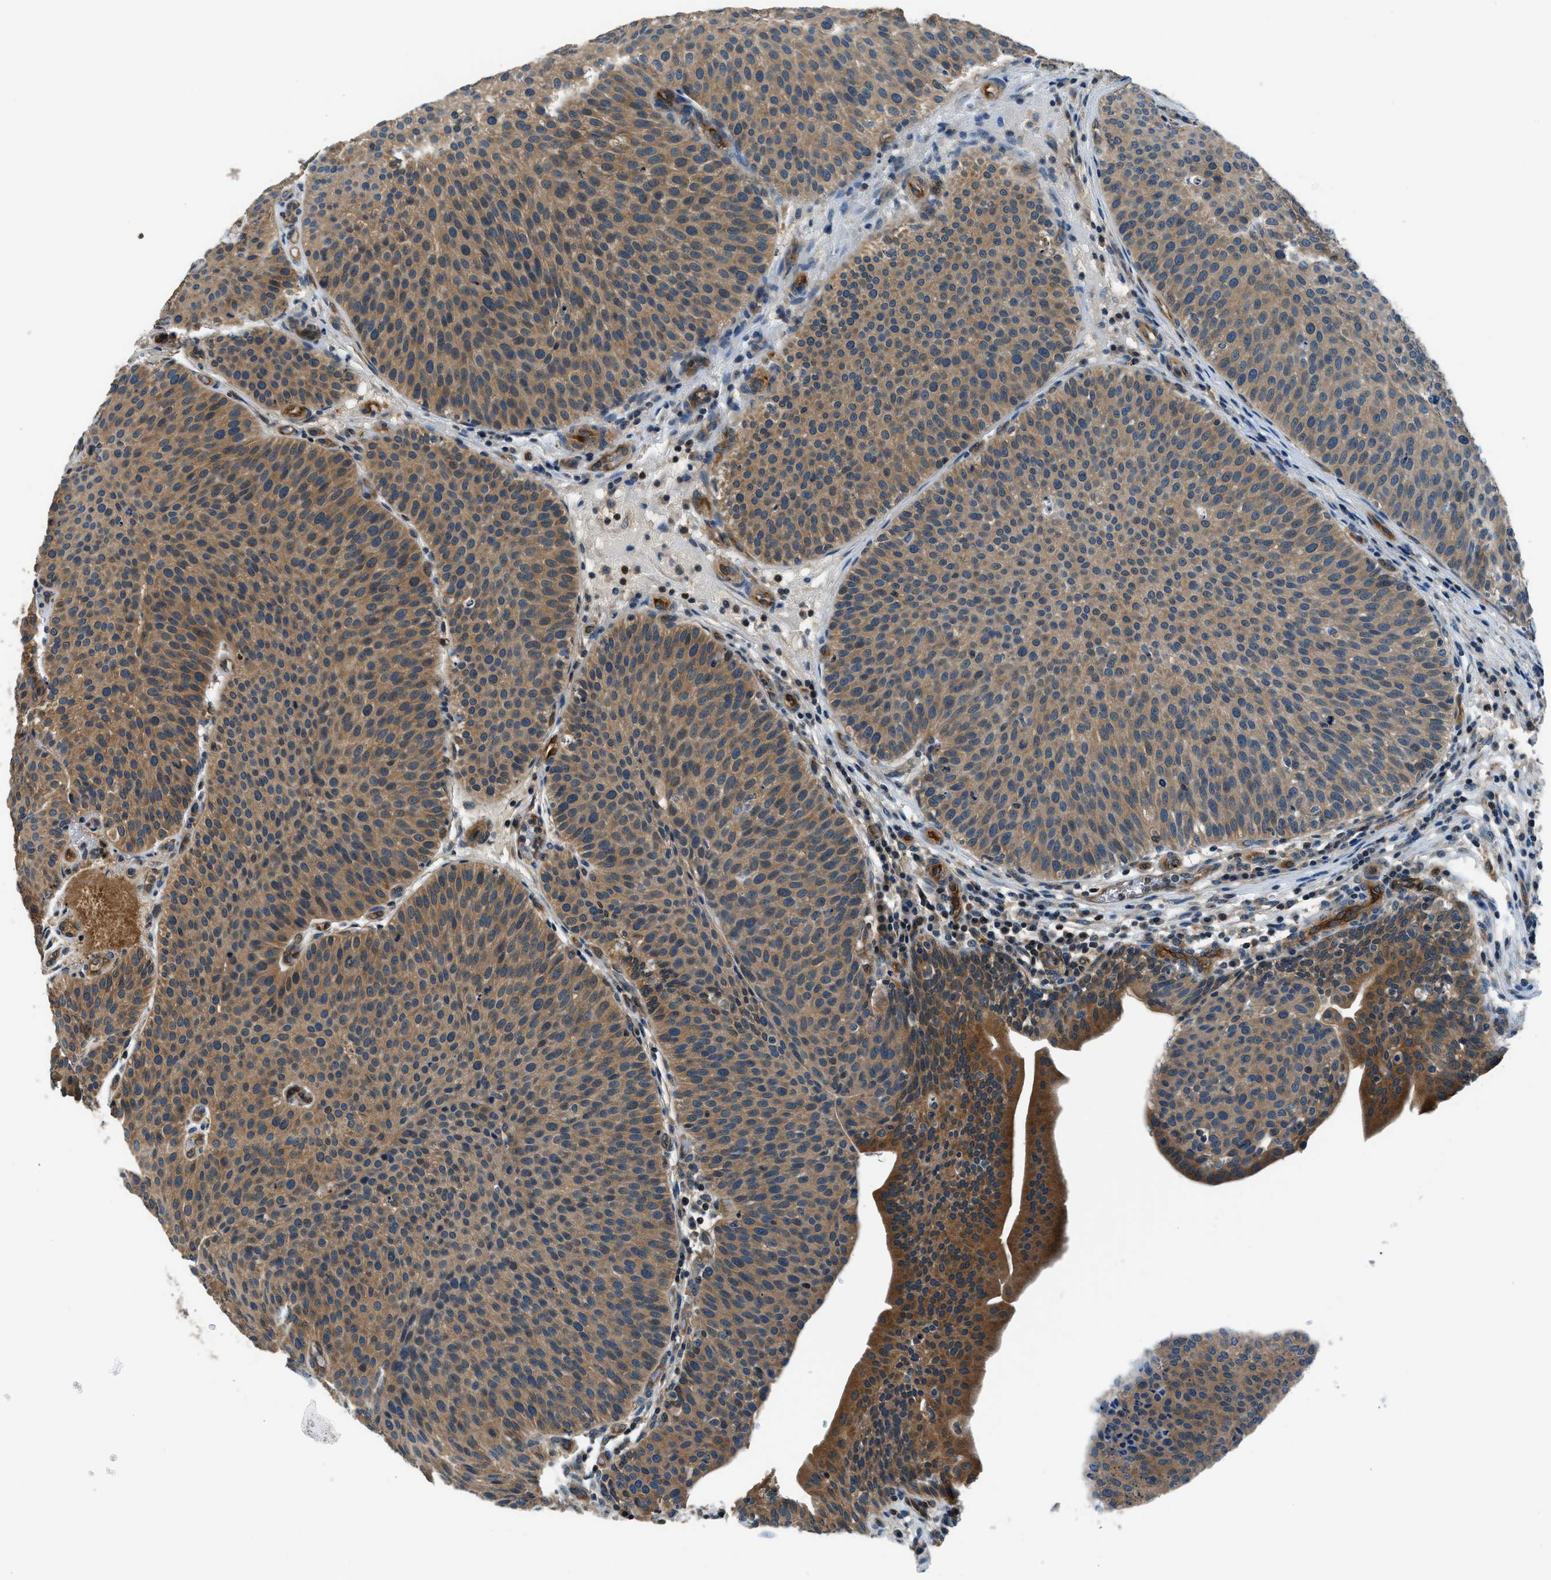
{"staining": {"intensity": "moderate", "quantity": ">75%", "location": "cytoplasmic/membranous"}, "tissue": "urothelial cancer", "cell_type": "Tumor cells", "image_type": "cancer", "snomed": [{"axis": "morphology", "description": "Urothelial carcinoma, Low grade"}, {"axis": "topography", "description": "Smooth muscle"}, {"axis": "topography", "description": "Urinary bladder"}], "caption": "Urothelial carcinoma (low-grade) stained with a brown dye displays moderate cytoplasmic/membranous positive expression in about >75% of tumor cells.", "gene": "SLC19A2", "patient": {"sex": "male", "age": 60}}